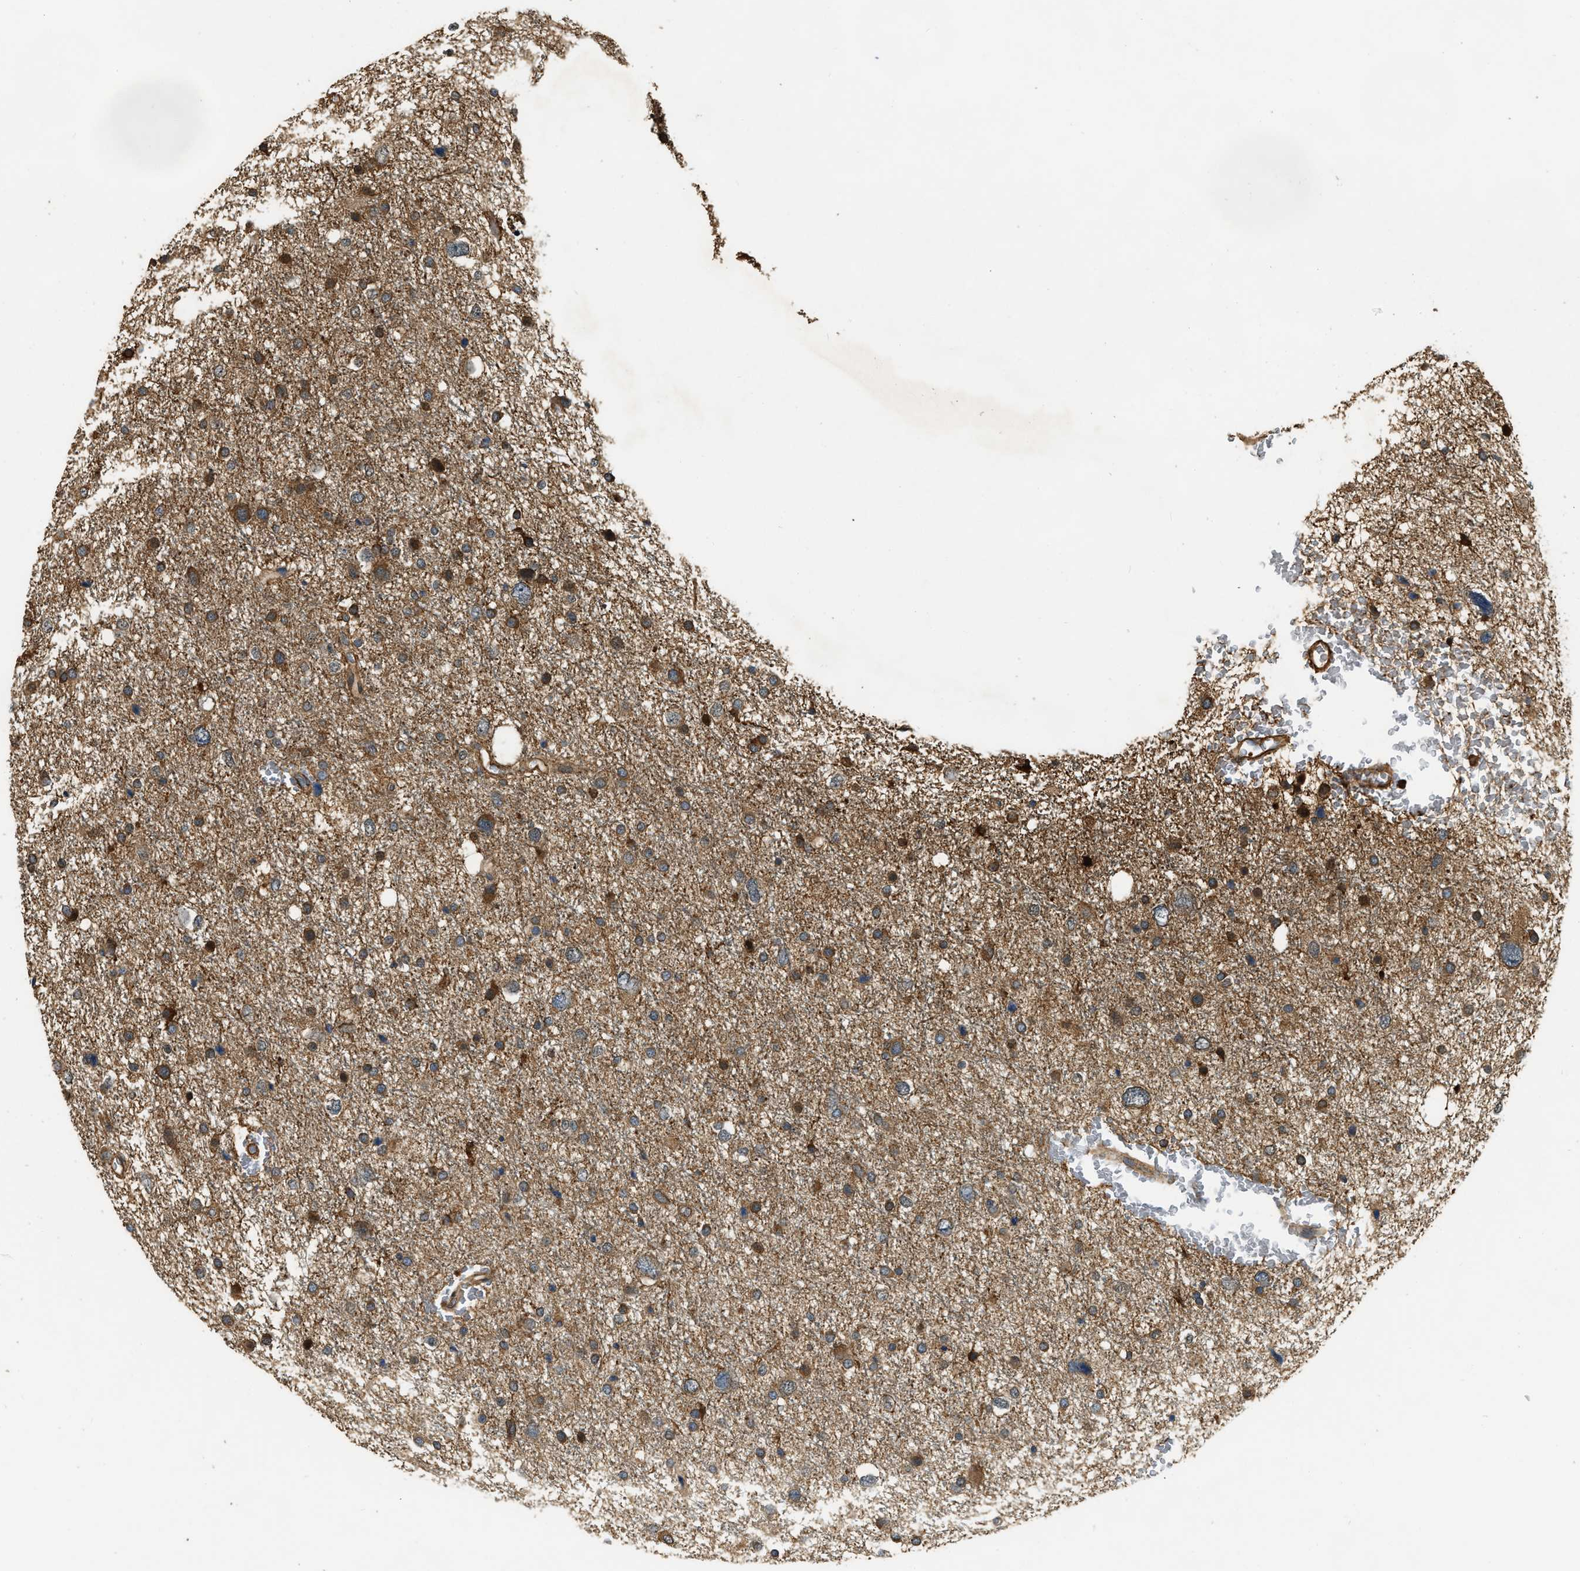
{"staining": {"intensity": "moderate", "quantity": ">75%", "location": "cytoplasmic/membranous"}, "tissue": "glioma", "cell_type": "Tumor cells", "image_type": "cancer", "snomed": [{"axis": "morphology", "description": "Glioma, malignant, Low grade"}, {"axis": "topography", "description": "Brain"}], "caption": "IHC photomicrograph of human malignant glioma (low-grade) stained for a protein (brown), which shows medium levels of moderate cytoplasmic/membranous staining in approximately >75% of tumor cells.", "gene": "YARS1", "patient": {"sex": "female", "age": 37}}